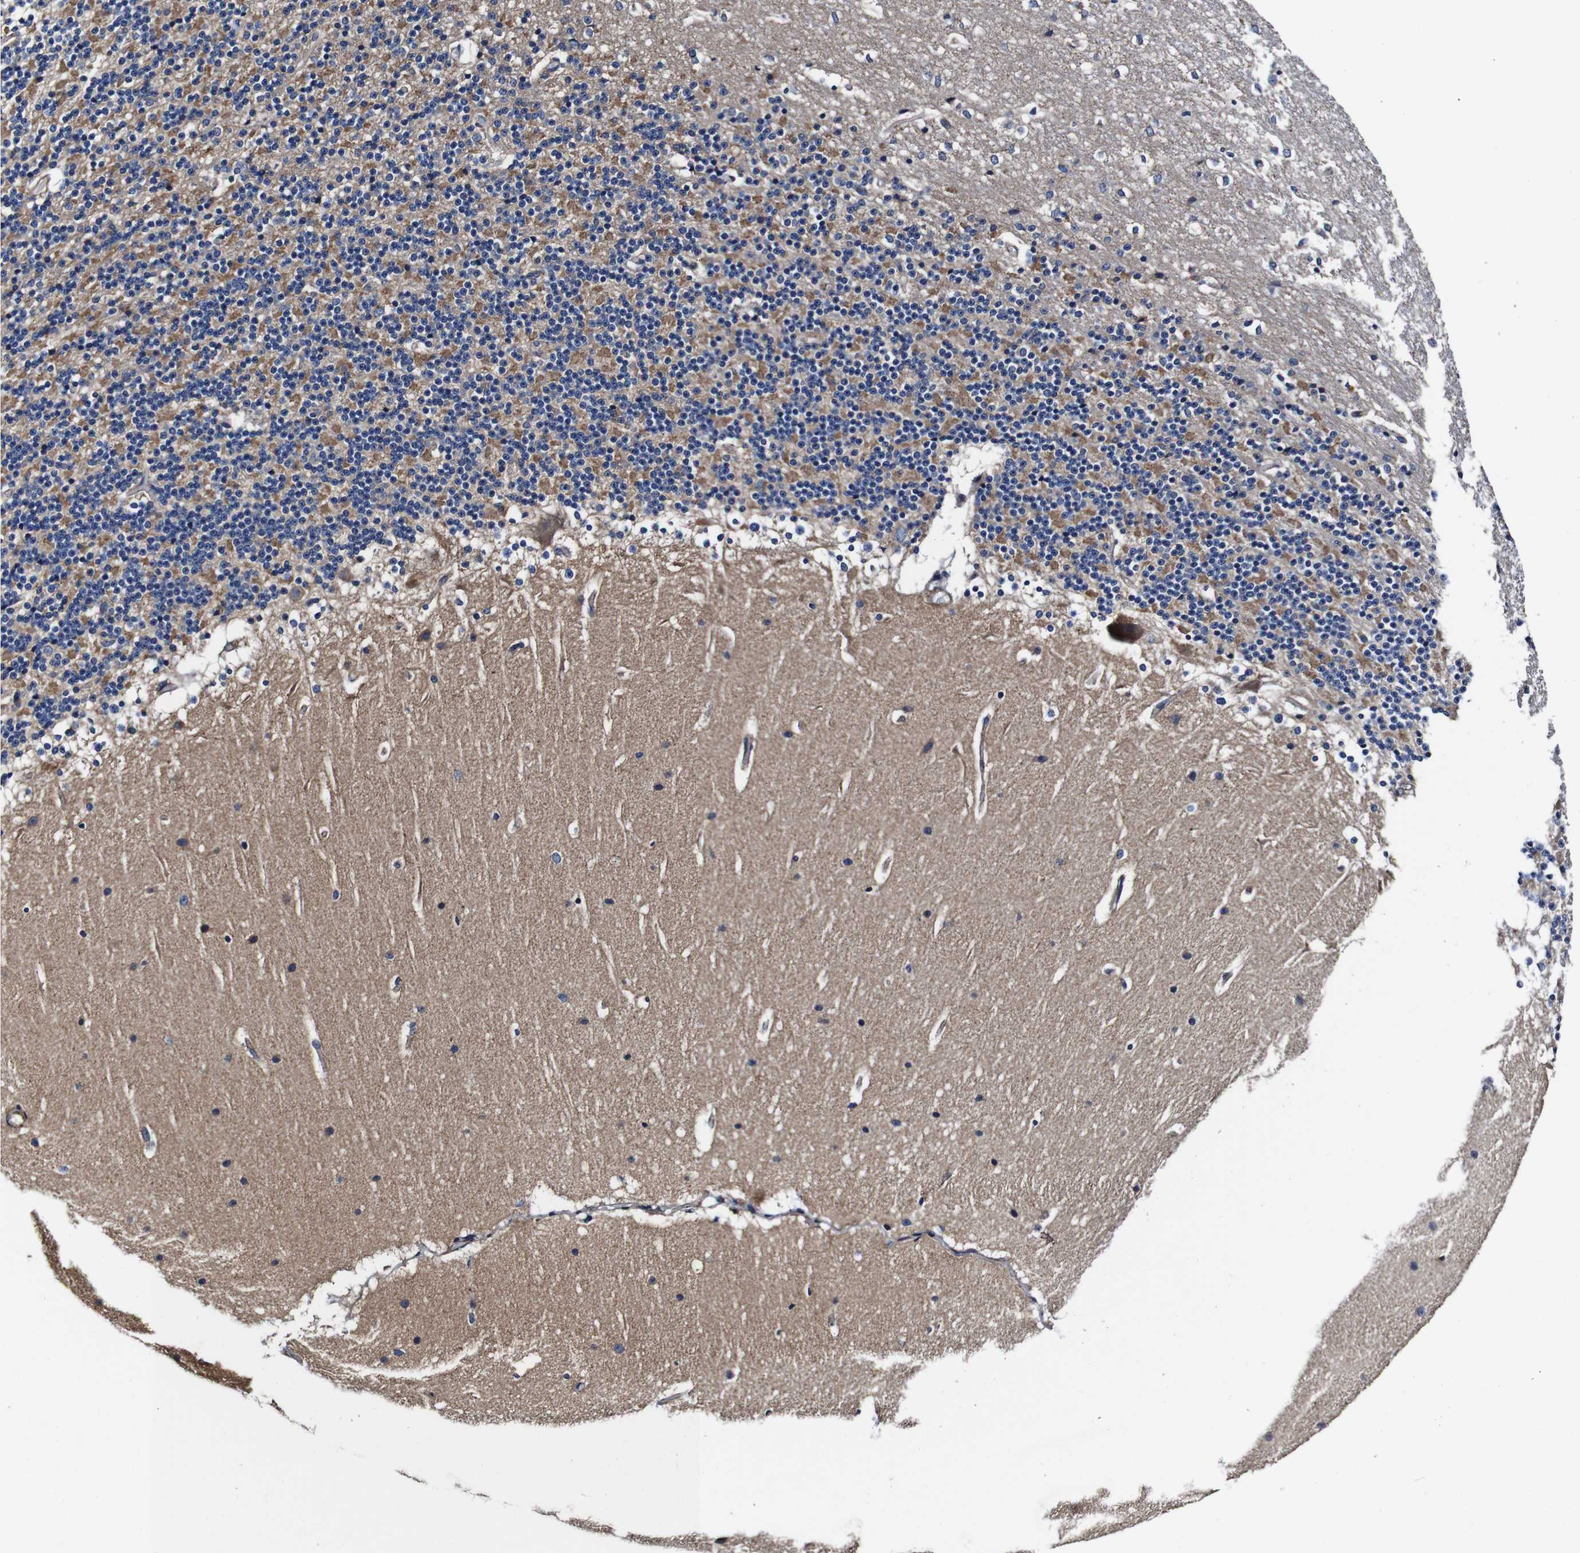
{"staining": {"intensity": "moderate", "quantity": "25%-75%", "location": "cytoplasmic/membranous"}, "tissue": "cerebellum", "cell_type": "Cells in granular layer", "image_type": "normal", "snomed": [{"axis": "morphology", "description": "Normal tissue, NOS"}, {"axis": "topography", "description": "Cerebellum"}], "caption": "Immunohistochemical staining of benign cerebellum exhibits medium levels of moderate cytoplasmic/membranous expression in about 25%-75% of cells in granular layer. The staining was performed using DAB (3,3'-diaminobenzidine), with brown indicating positive protein expression. Nuclei are stained blue with hematoxylin.", "gene": "PDCD6IP", "patient": {"sex": "female", "age": 19}}